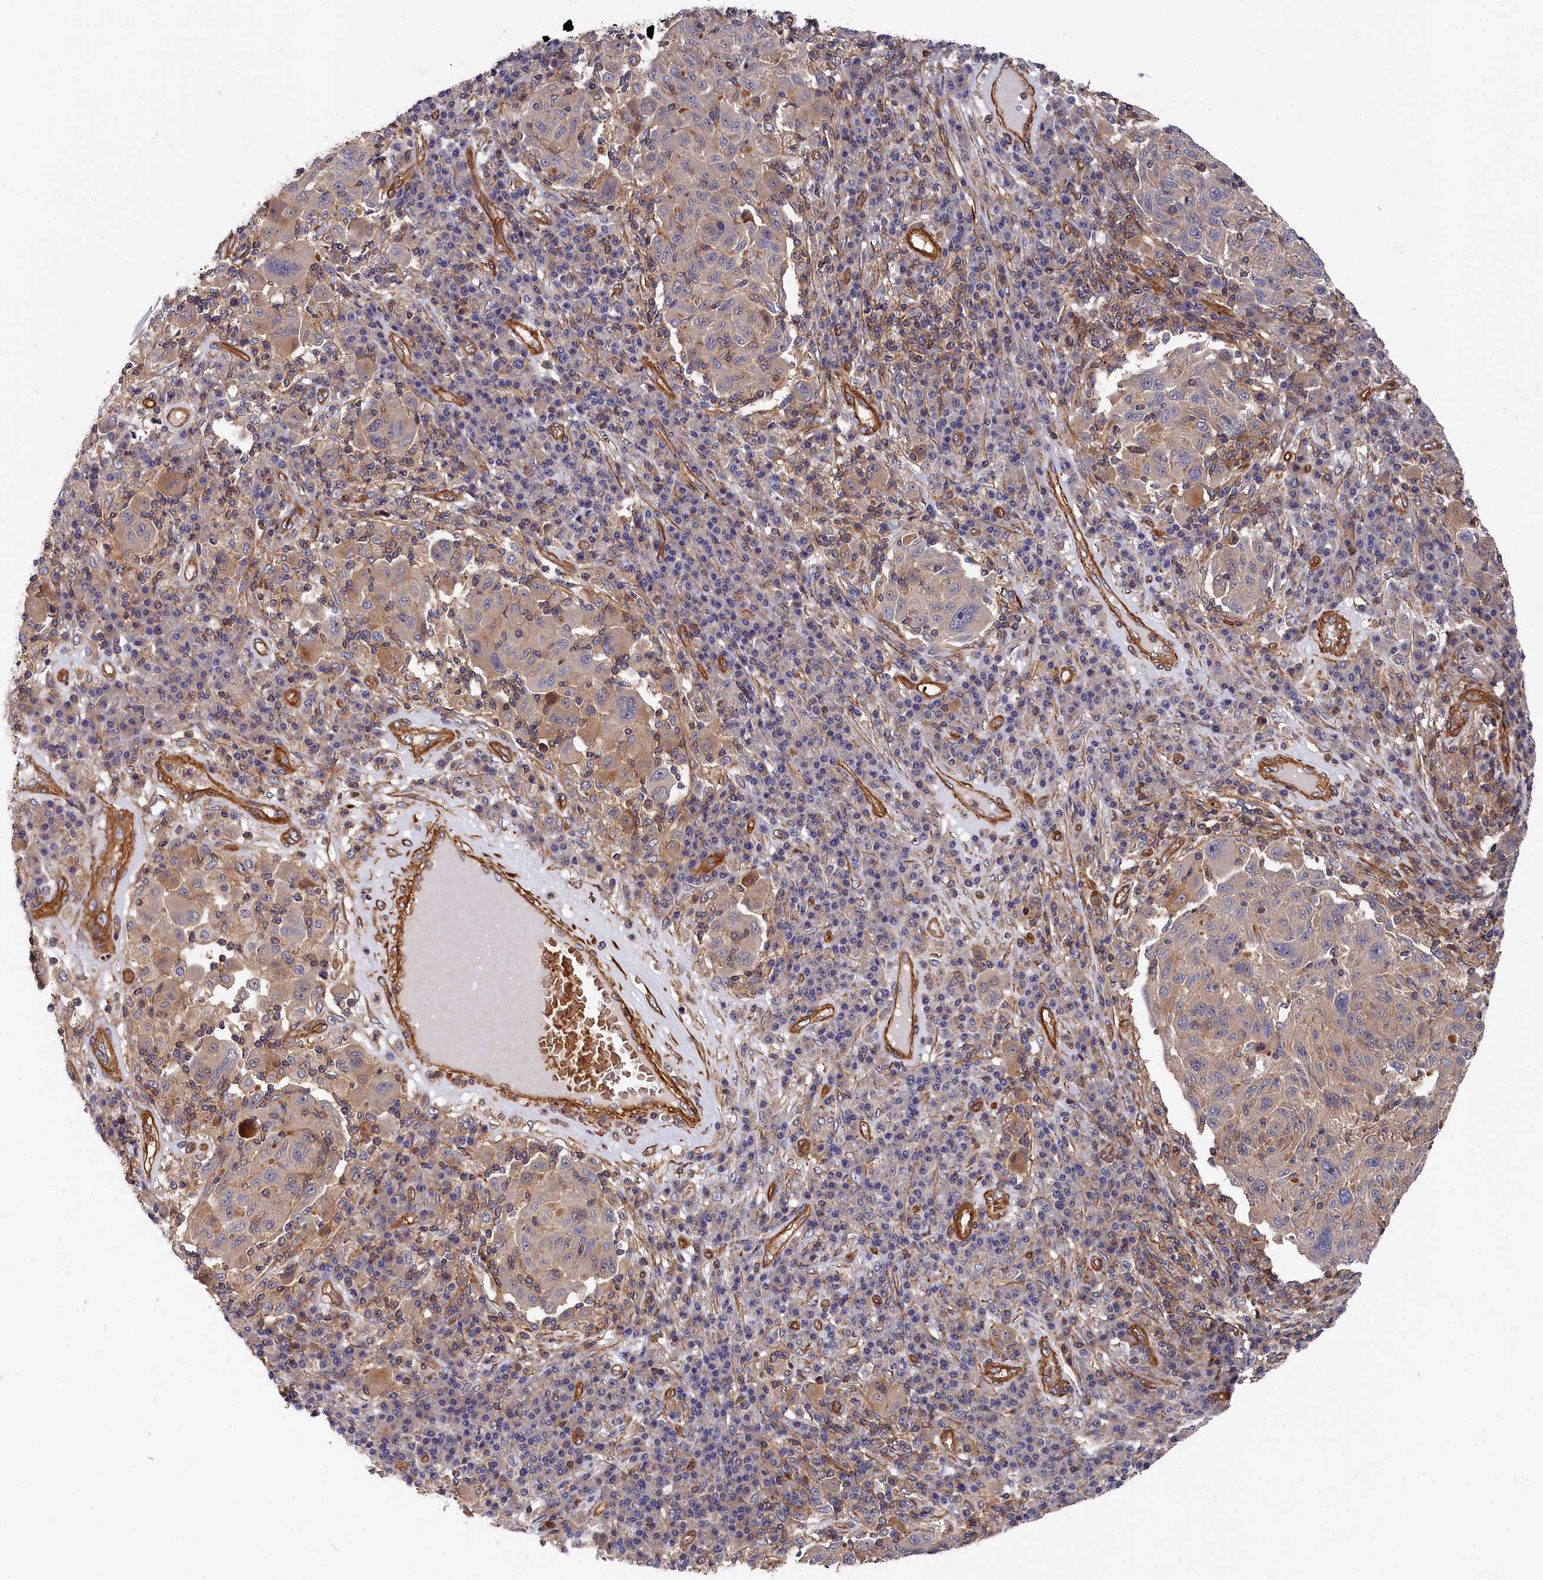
{"staining": {"intensity": "weak", "quantity": "25%-75%", "location": "cytoplasmic/membranous"}, "tissue": "melanoma", "cell_type": "Tumor cells", "image_type": "cancer", "snomed": [{"axis": "morphology", "description": "Malignant melanoma, NOS"}, {"axis": "topography", "description": "Skin"}], "caption": "Immunohistochemical staining of human melanoma displays low levels of weak cytoplasmic/membranous protein staining in about 25%-75% of tumor cells.", "gene": "LDHD", "patient": {"sex": "male", "age": 53}}